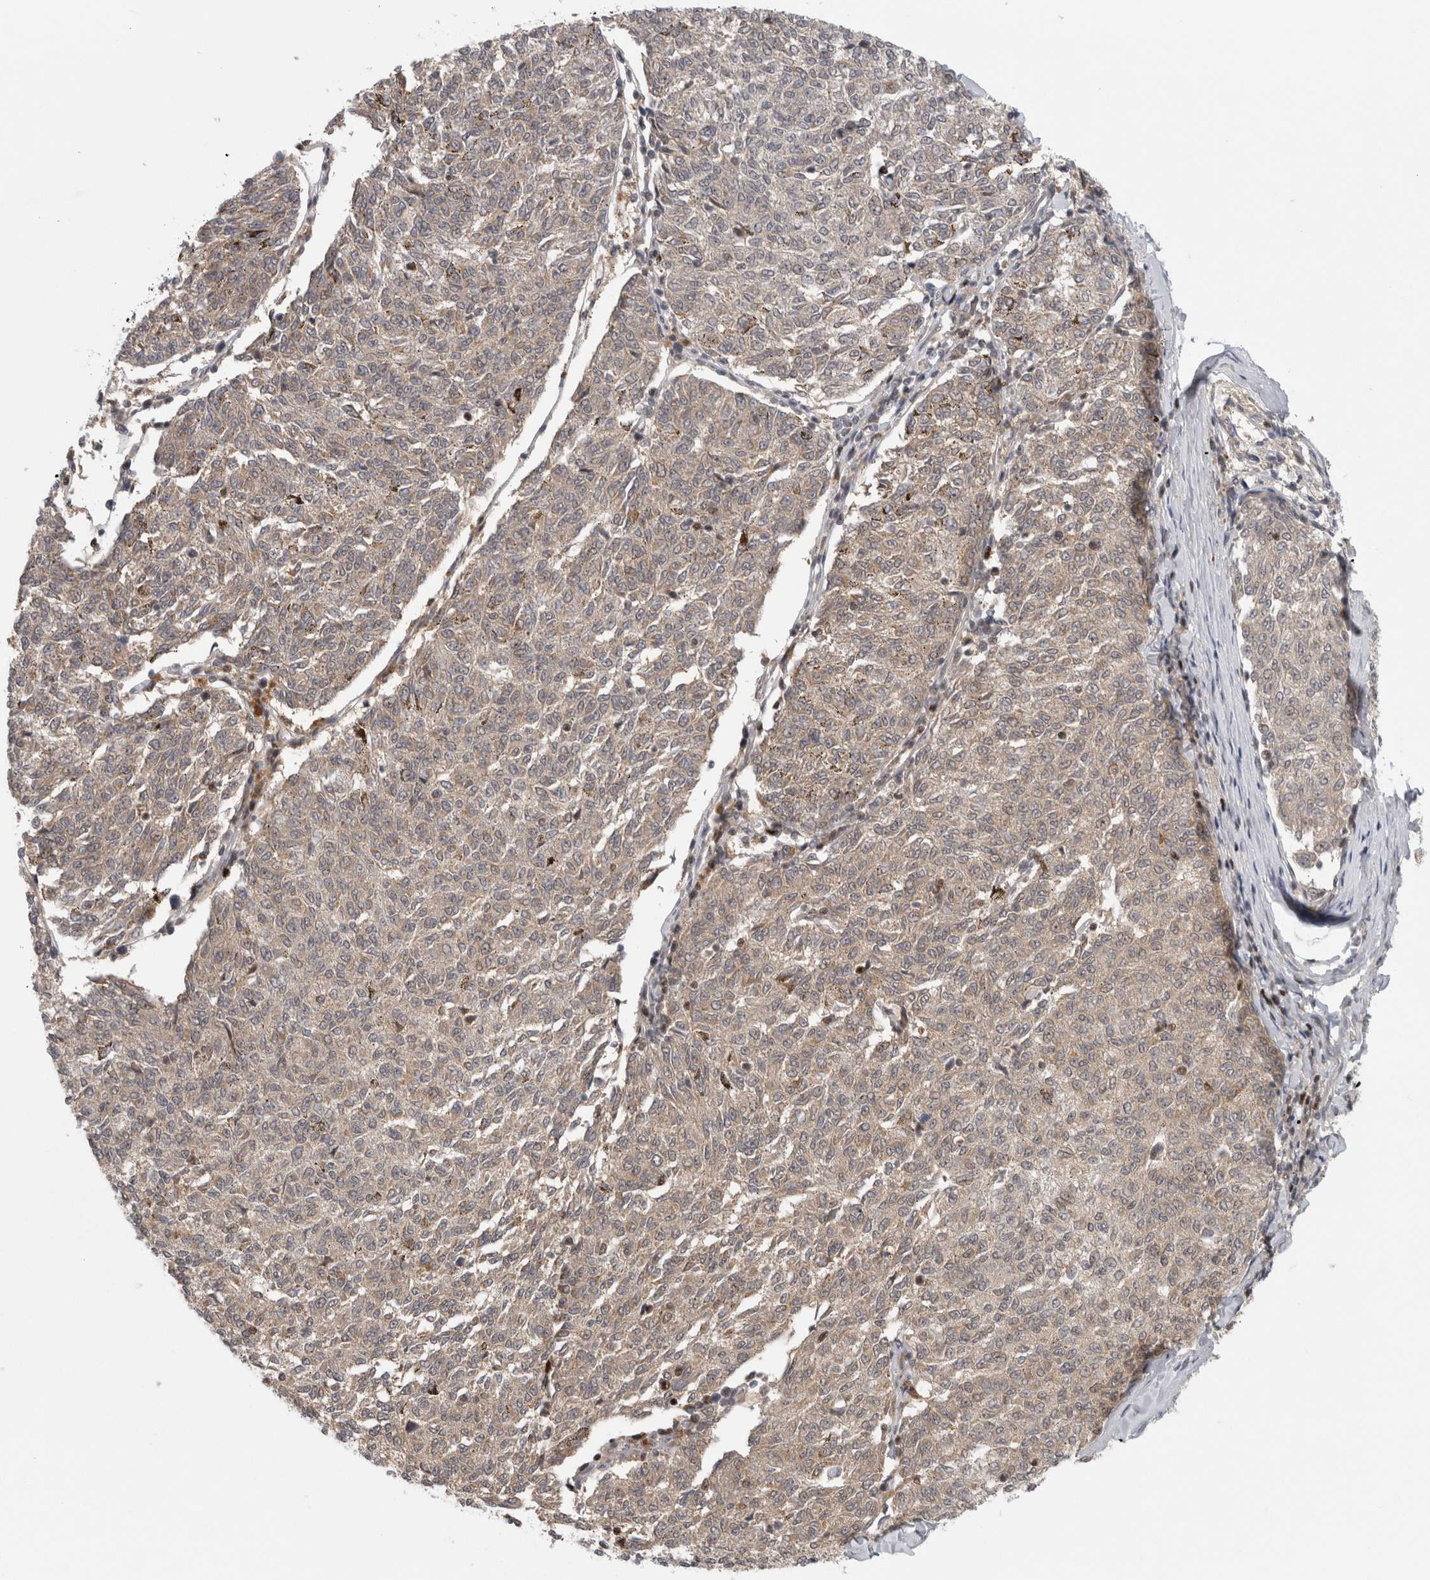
{"staining": {"intensity": "negative", "quantity": "none", "location": "none"}, "tissue": "melanoma", "cell_type": "Tumor cells", "image_type": "cancer", "snomed": [{"axis": "morphology", "description": "Malignant melanoma, NOS"}, {"axis": "topography", "description": "Skin"}], "caption": "An IHC micrograph of melanoma is shown. There is no staining in tumor cells of melanoma.", "gene": "KDM8", "patient": {"sex": "female", "age": 72}}